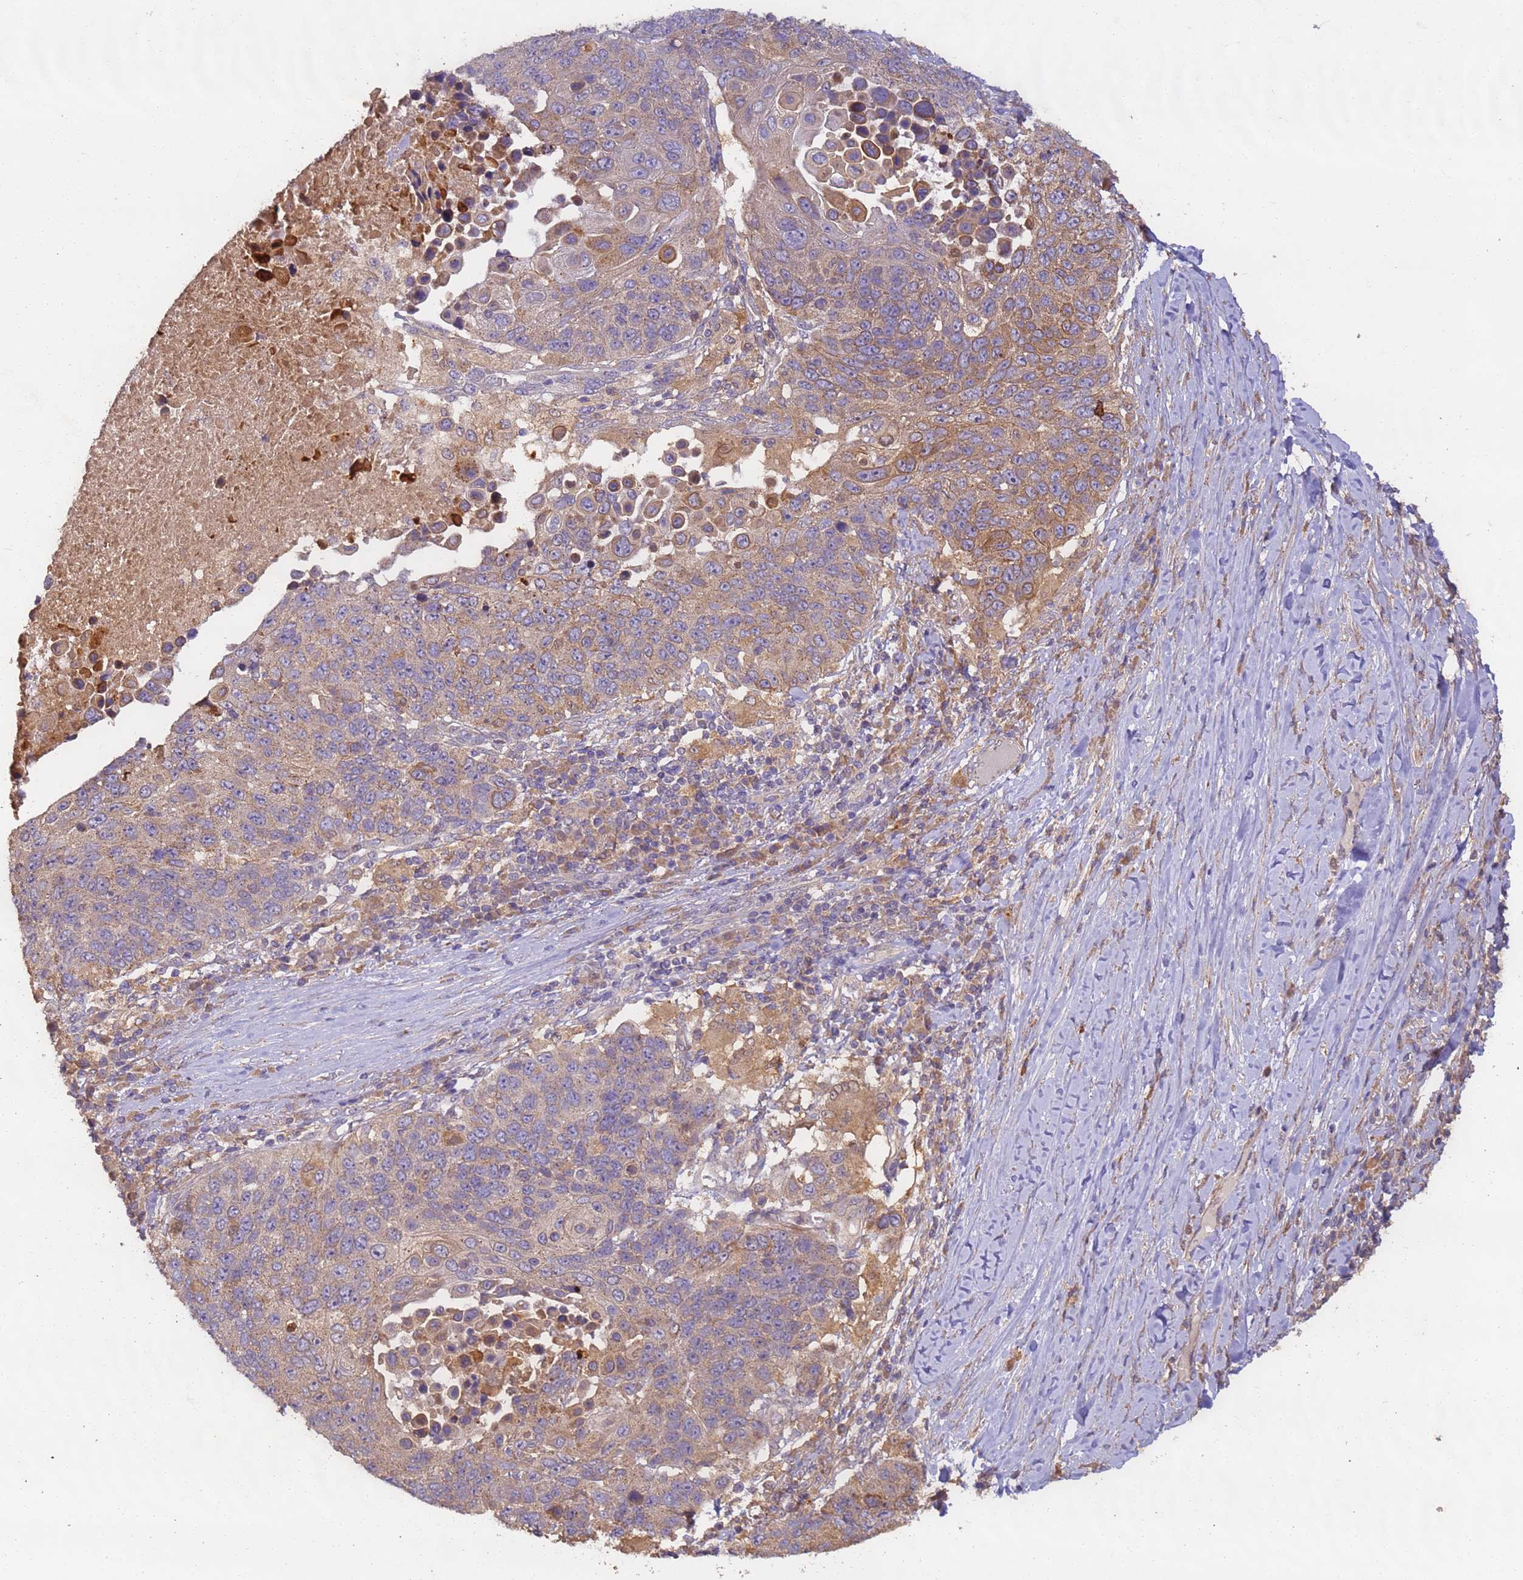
{"staining": {"intensity": "weak", "quantity": ">75%", "location": "cytoplasmic/membranous"}, "tissue": "lung cancer", "cell_type": "Tumor cells", "image_type": "cancer", "snomed": [{"axis": "morphology", "description": "Normal tissue, NOS"}, {"axis": "morphology", "description": "Squamous cell carcinoma, NOS"}, {"axis": "topography", "description": "Lymph node"}, {"axis": "topography", "description": "Lung"}], "caption": "Lung cancer (squamous cell carcinoma) tissue displays weak cytoplasmic/membranous expression in approximately >75% of tumor cells", "gene": "TIGAR", "patient": {"sex": "male", "age": 66}}